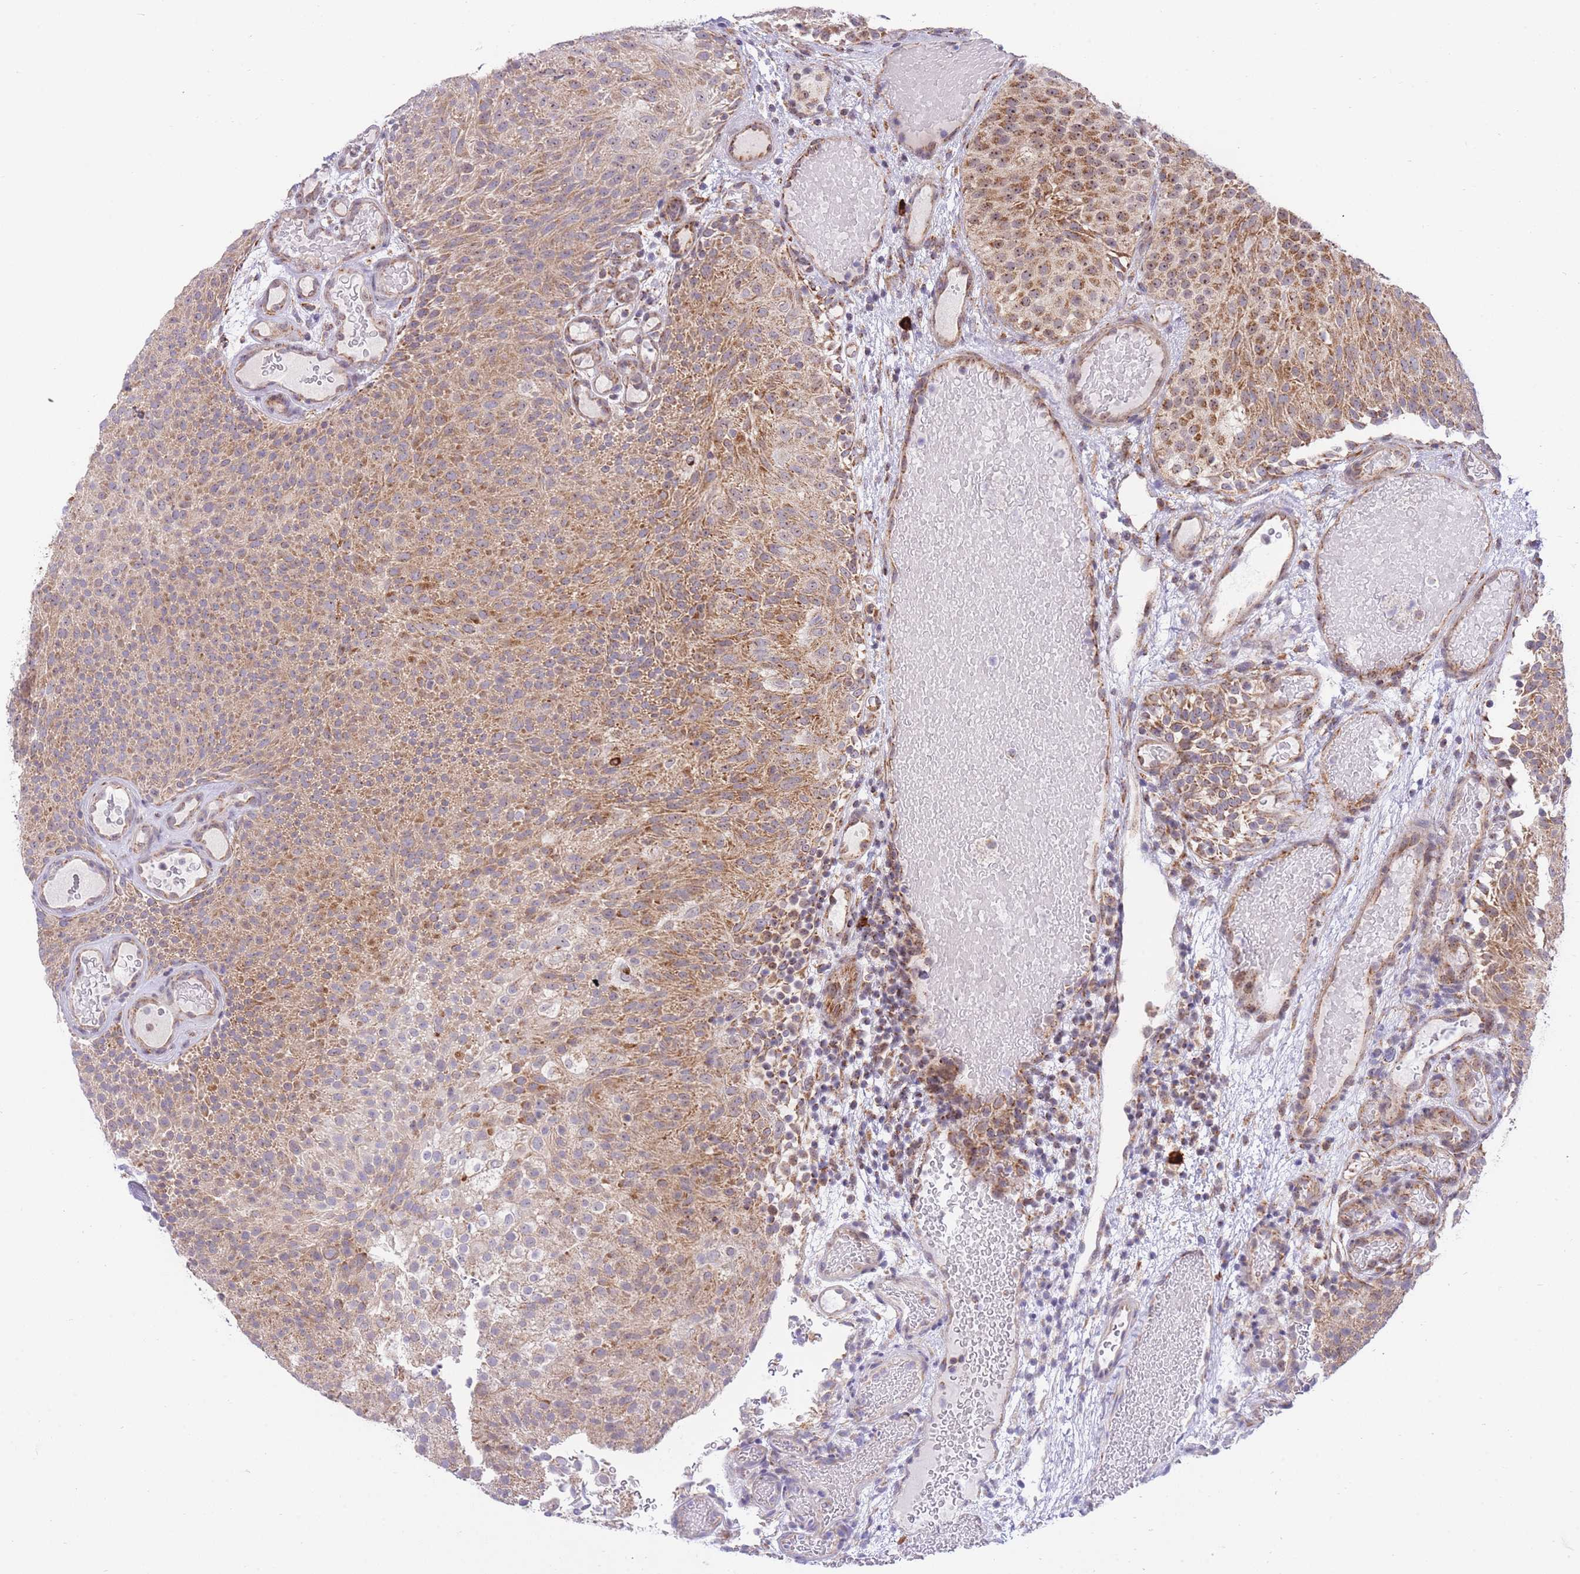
{"staining": {"intensity": "moderate", "quantity": ">75%", "location": "cytoplasmic/membranous"}, "tissue": "urothelial cancer", "cell_type": "Tumor cells", "image_type": "cancer", "snomed": [{"axis": "morphology", "description": "Urothelial carcinoma, Low grade"}, {"axis": "topography", "description": "Urinary bladder"}], "caption": "Urothelial carcinoma (low-grade) stained with a brown dye shows moderate cytoplasmic/membranous positive positivity in about >75% of tumor cells.", "gene": "EXOSC8", "patient": {"sex": "male", "age": 78}}